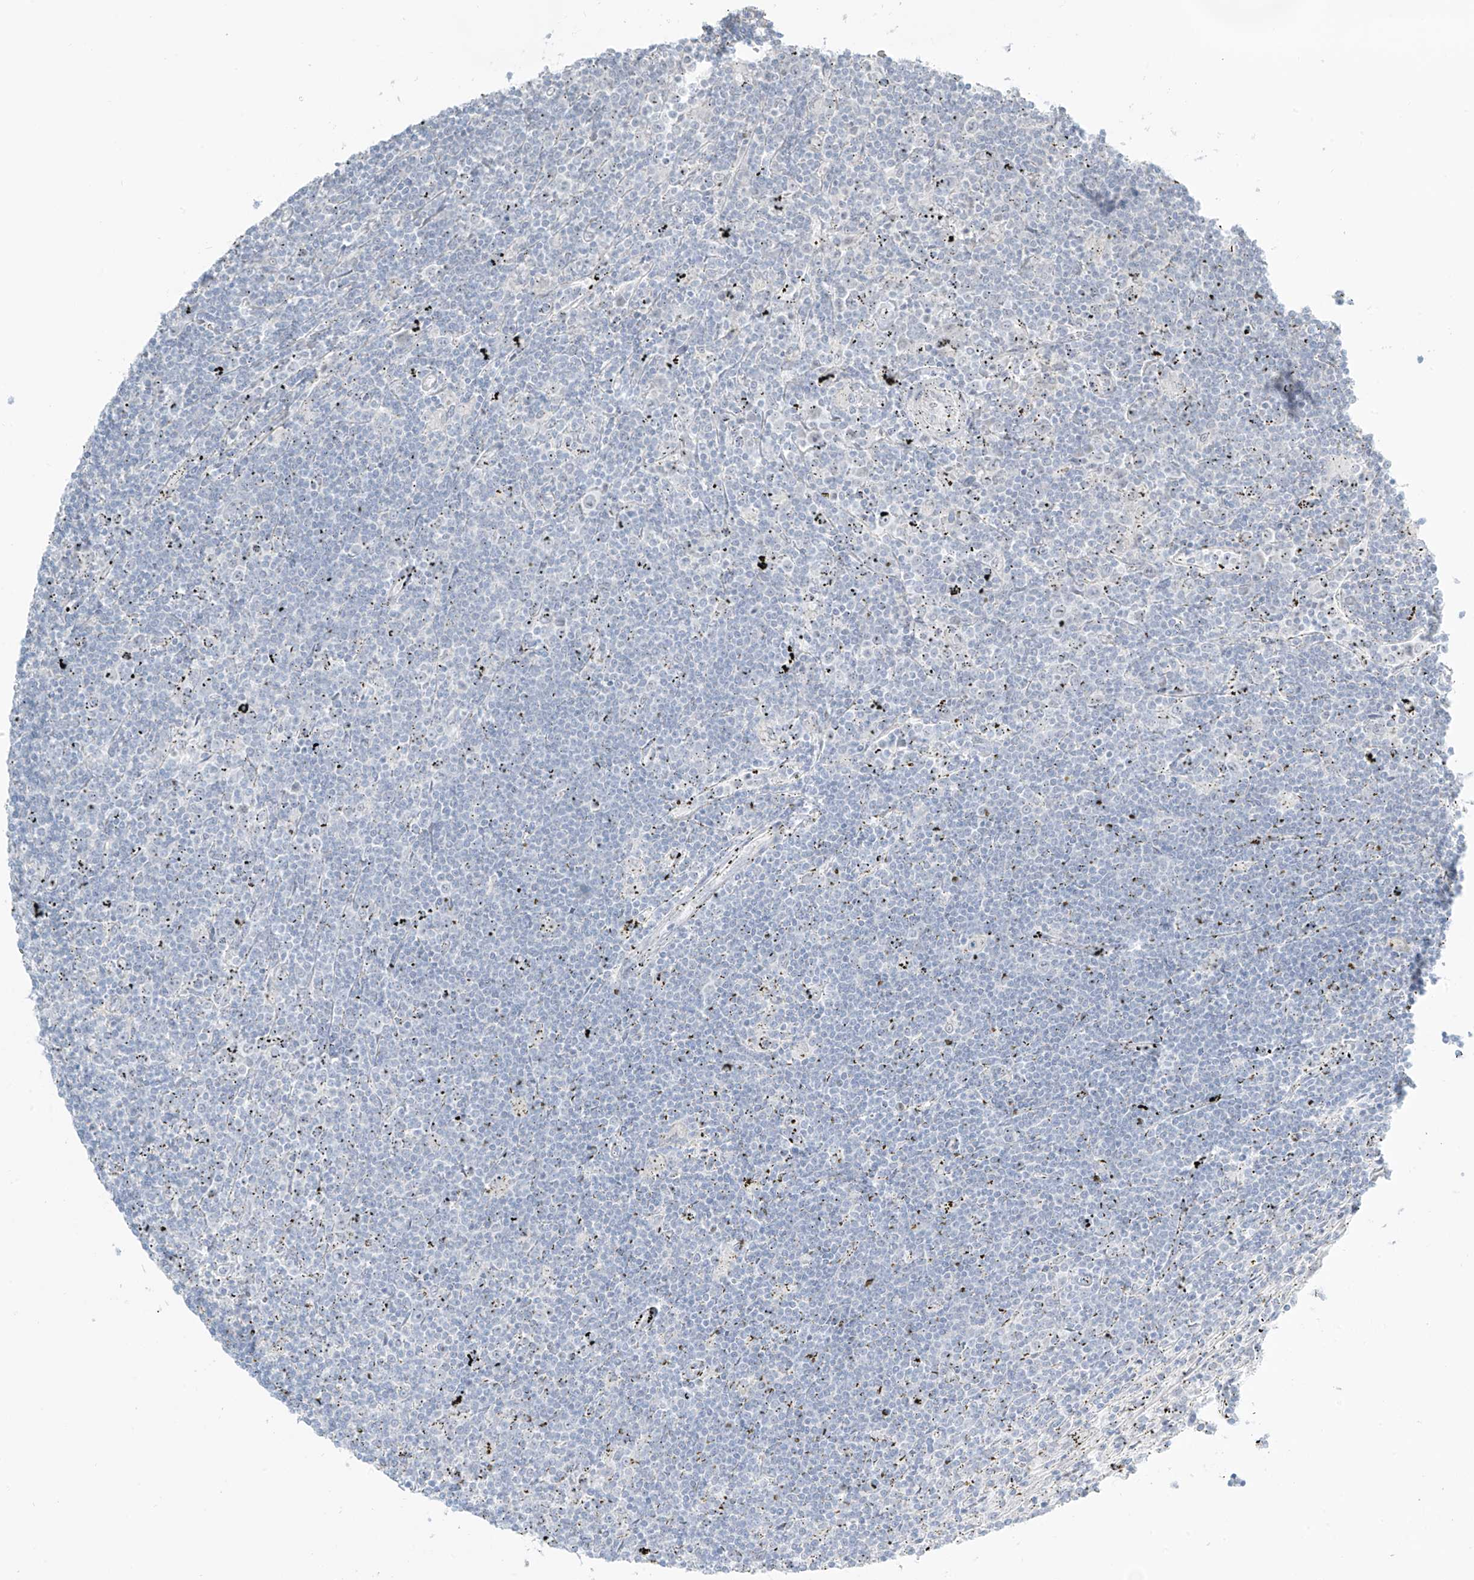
{"staining": {"intensity": "negative", "quantity": "none", "location": "none"}, "tissue": "lymphoma", "cell_type": "Tumor cells", "image_type": "cancer", "snomed": [{"axis": "morphology", "description": "Malignant lymphoma, non-Hodgkin's type, Low grade"}, {"axis": "topography", "description": "Spleen"}], "caption": "An IHC image of low-grade malignant lymphoma, non-Hodgkin's type is shown. There is no staining in tumor cells of low-grade malignant lymphoma, non-Hodgkin's type. (DAB (3,3'-diaminobenzidine) IHC with hematoxylin counter stain).", "gene": "PRDM6", "patient": {"sex": "male", "age": 76}}